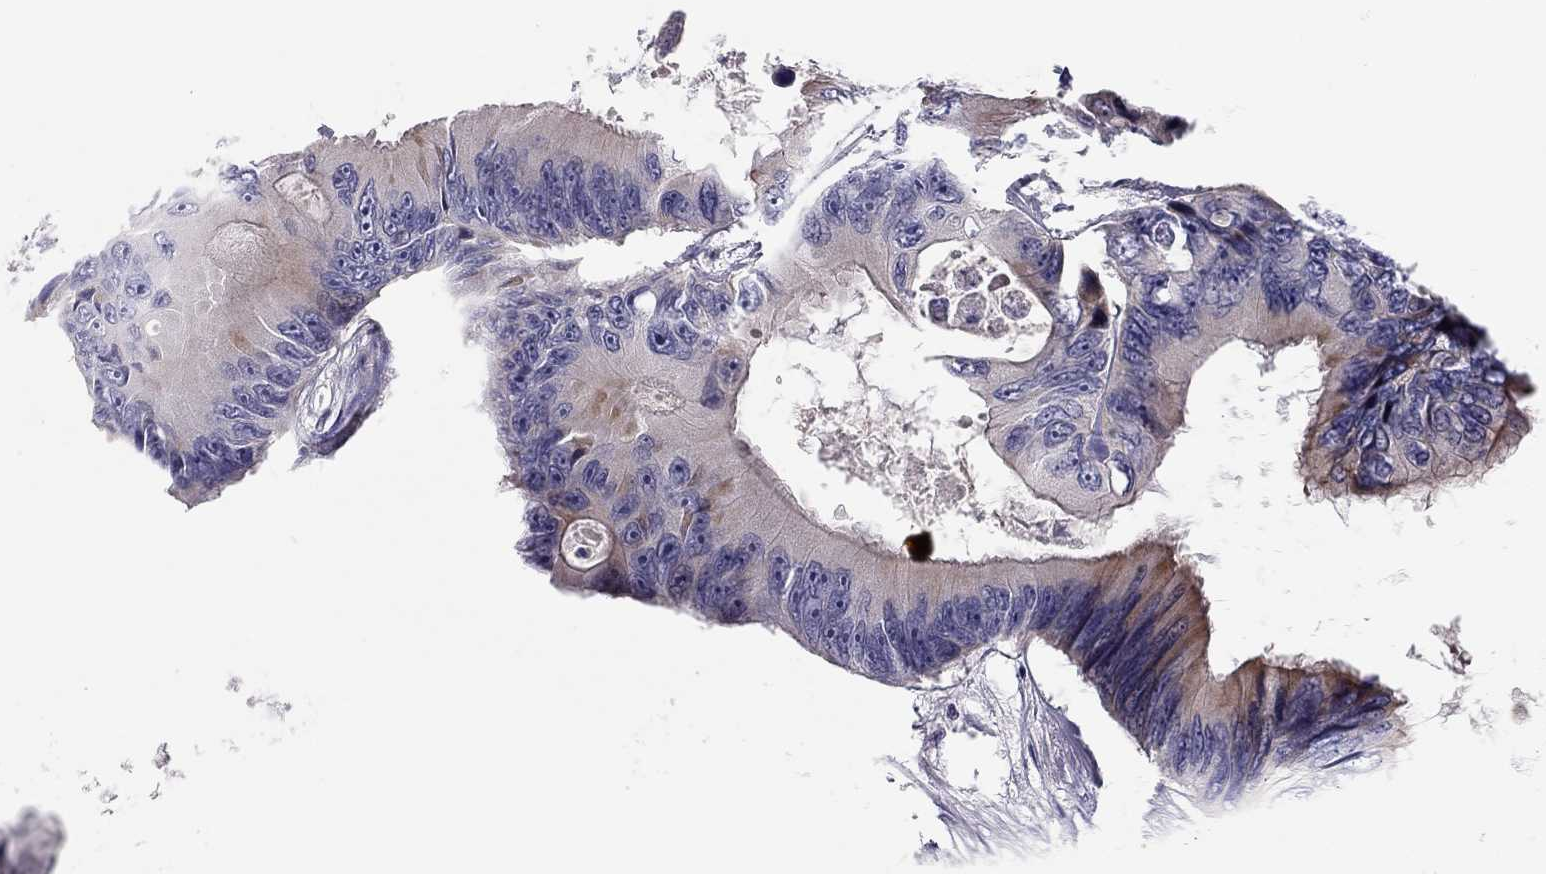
{"staining": {"intensity": "moderate", "quantity": "<25%", "location": "cytoplasmic/membranous"}, "tissue": "colorectal cancer", "cell_type": "Tumor cells", "image_type": "cancer", "snomed": [{"axis": "morphology", "description": "Adenocarcinoma, NOS"}, {"axis": "topography", "description": "Rectum"}], "caption": "Approximately <25% of tumor cells in colorectal adenocarcinoma display moderate cytoplasmic/membranous protein positivity as visualized by brown immunohistochemical staining.", "gene": "SCARB1", "patient": {"sex": "male", "age": 63}}